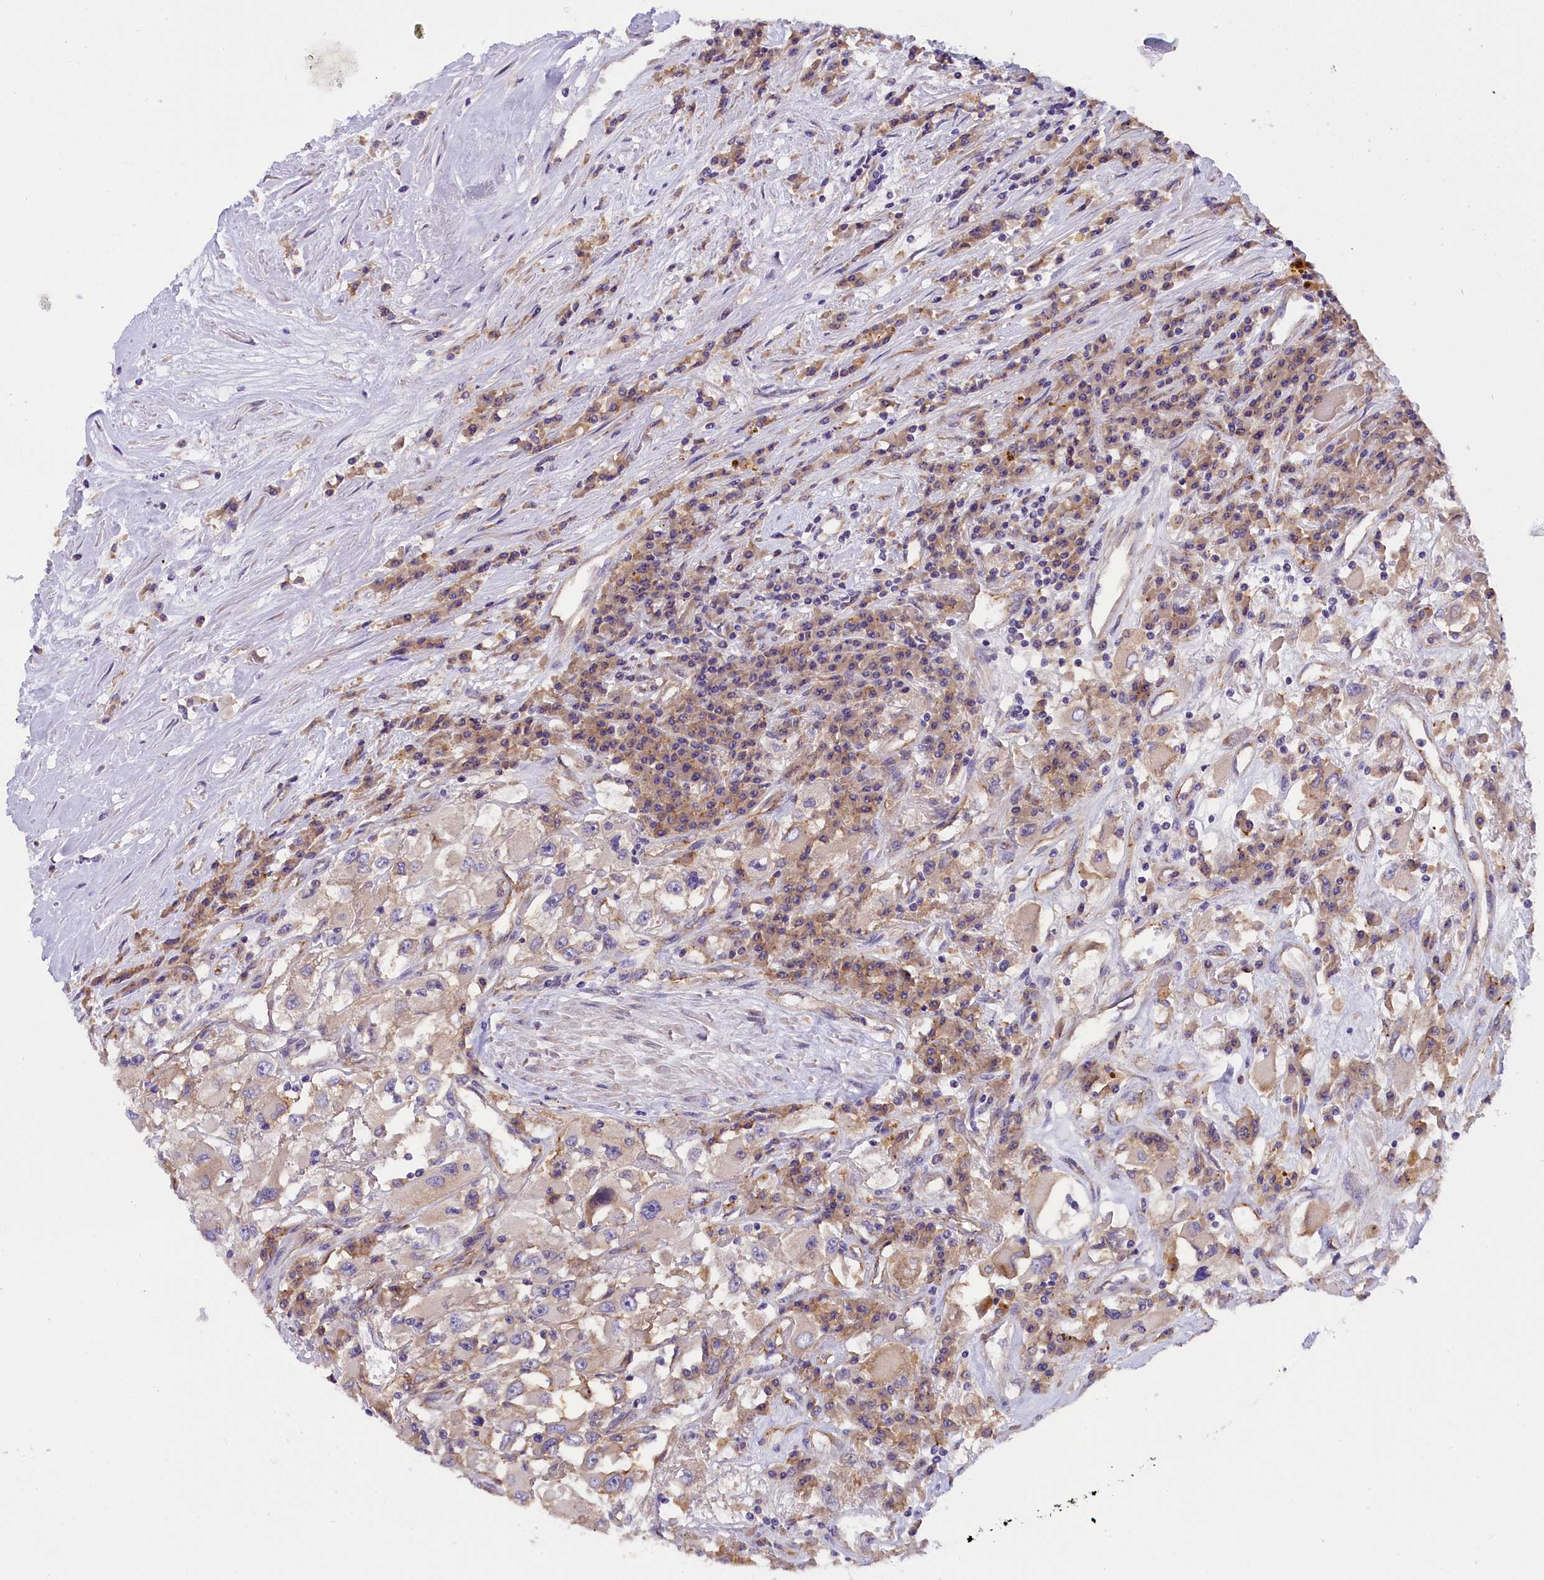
{"staining": {"intensity": "weak", "quantity": "25%-75%", "location": "cytoplasmic/membranous"}, "tissue": "renal cancer", "cell_type": "Tumor cells", "image_type": "cancer", "snomed": [{"axis": "morphology", "description": "Adenocarcinoma, NOS"}, {"axis": "topography", "description": "Kidney"}], "caption": "Immunohistochemical staining of human renal adenocarcinoma demonstrates low levels of weak cytoplasmic/membranous protein positivity in about 25%-75% of tumor cells. (Stains: DAB (3,3'-diaminobenzidine) in brown, nuclei in blue, Microscopy: brightfield microscopy at high magnification).", "gene": "DNAJB9", "patient": {"sex": "female", "age": 52}}